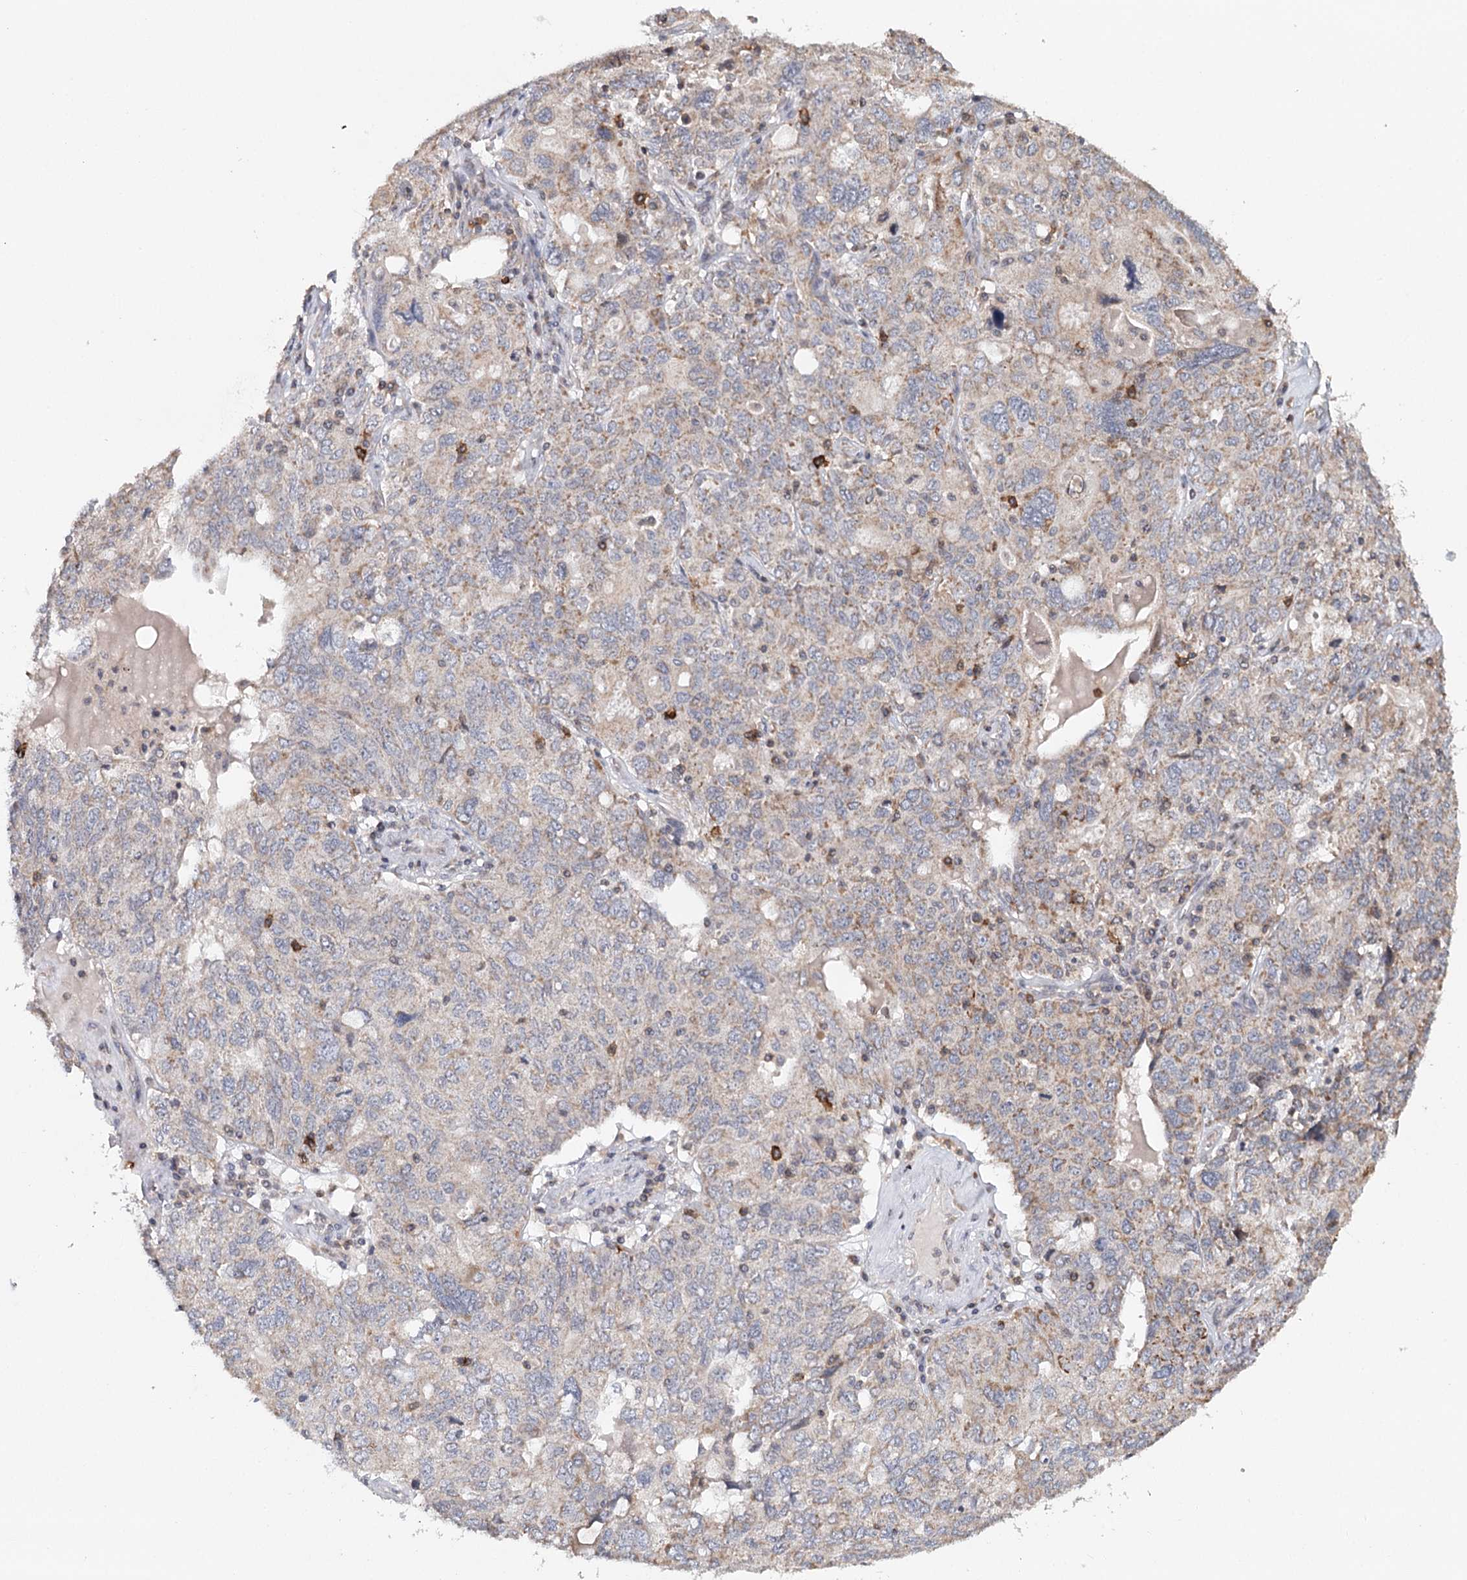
{"staining": {"intensity": "weak", "quantity": "25%-75%", "location": "cytoplasmic/membranous"}, "tissue": "ovarian cancer", "cell_type": "Tumor cells", "image_type": "cancer", "snomed": [{"axis": "morphology", "description": "Carcinoma, endometroid"}, {"axis": "topography", "description": "Ovary"}], "caption": "Brown immunohistochemical staining in ovarian cancer reveals weak cytoplasmic/membranous staining in about 25%-75% of tumor cells.", "gene": "ICOS", "patient": {"sex": "female", "age": 62}}